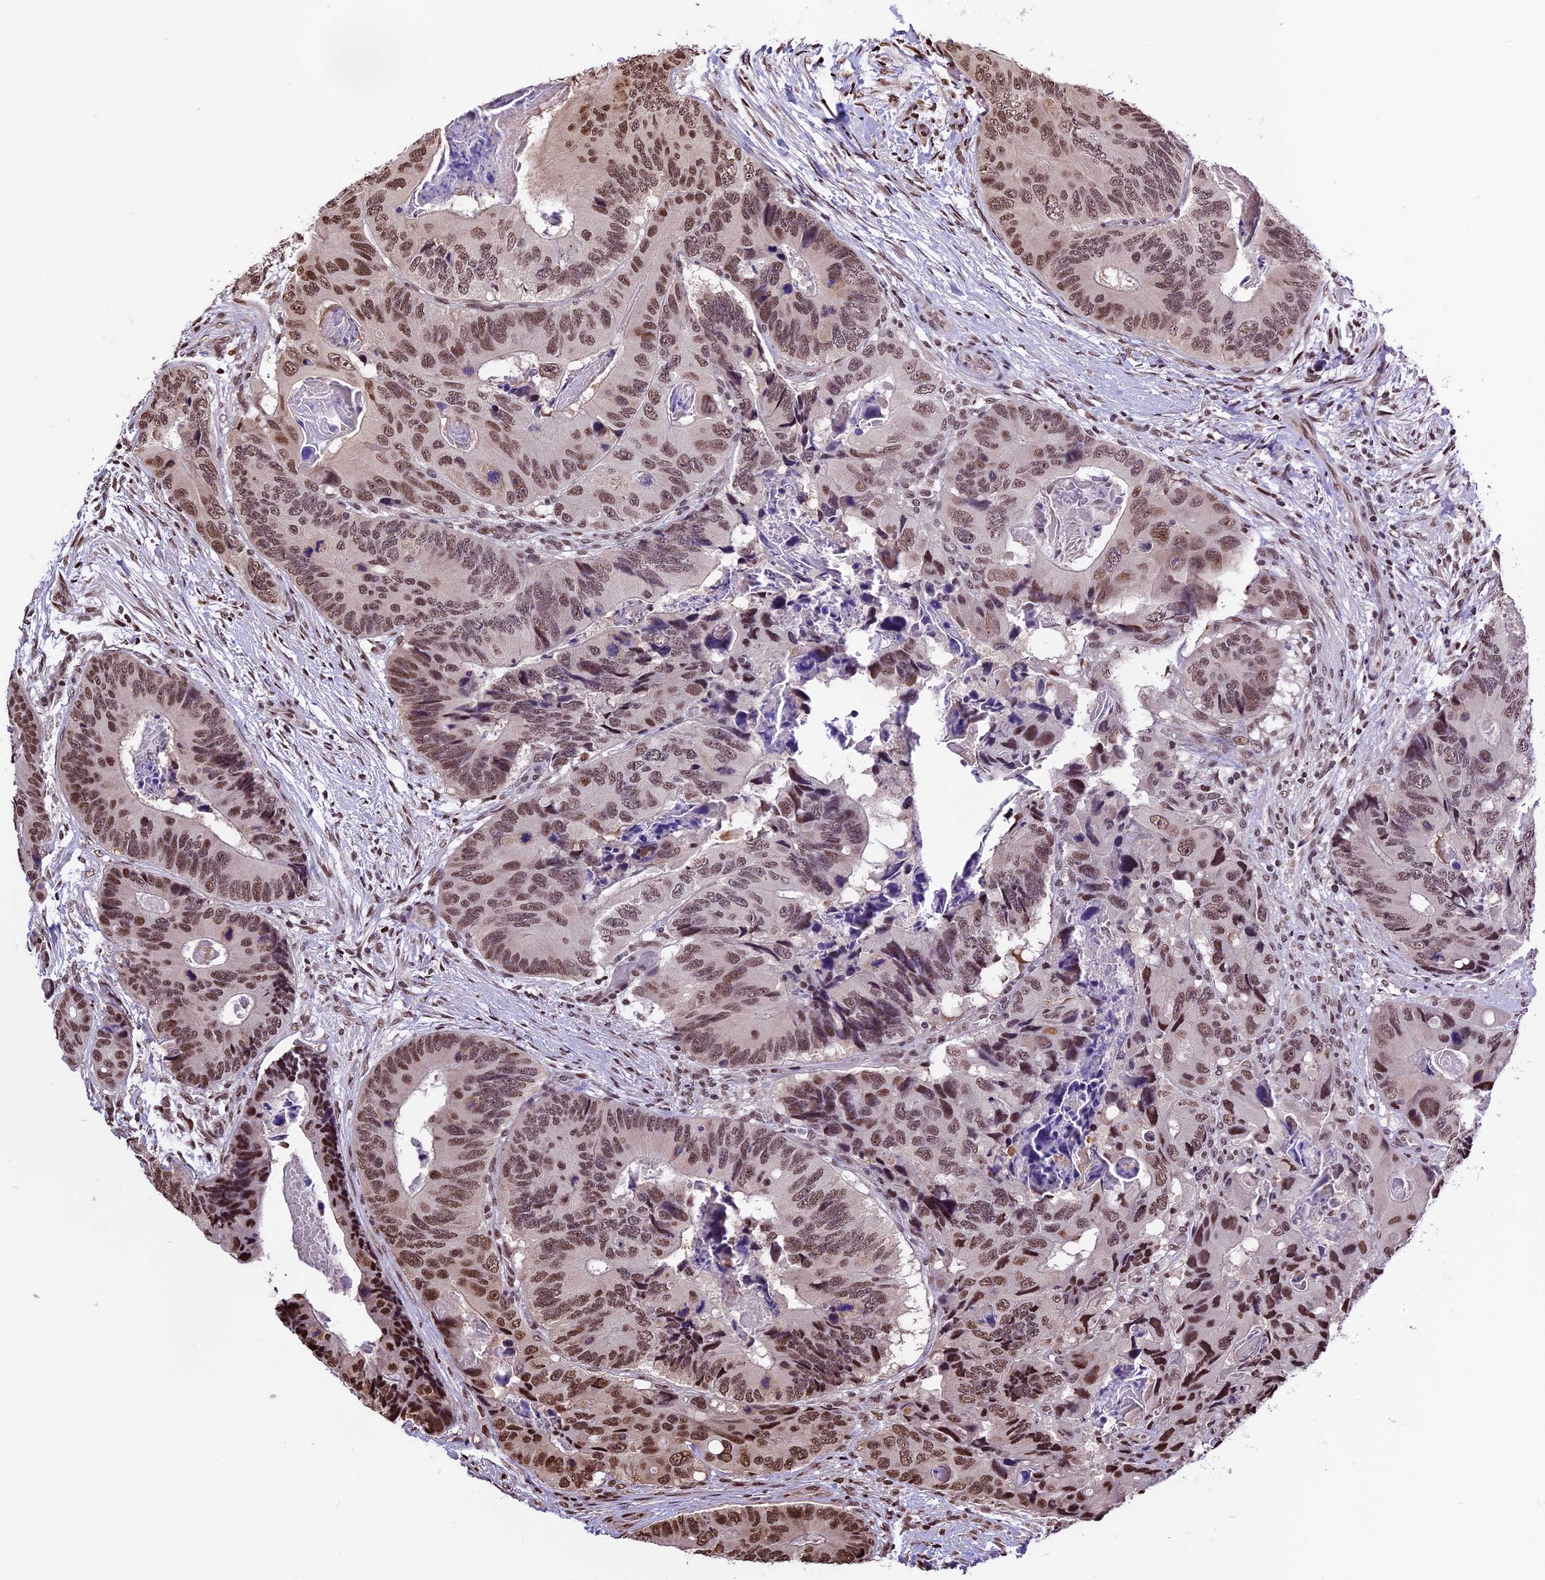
{"staining": {"intensity": "strong", "quantity": ">75%", "location": "nuclear"}, "tissue": "colorectal cancer", "cell_type": "Tumor cells", "image_type": "cancer", "snomed": [{"axis": "morphology", "description": "Adenocarcinoma, NOS"}, {"axis": "topography", "description": "Colon"}], "caption": "Immunohistochemical staining of colorectal cancer (adenocarcinoma) reveals high levels of strong nuclear staining in approximately >75% of tumor cells.", "gene": "POLR3E", "patient": {"sex": "male", "age": 84}}